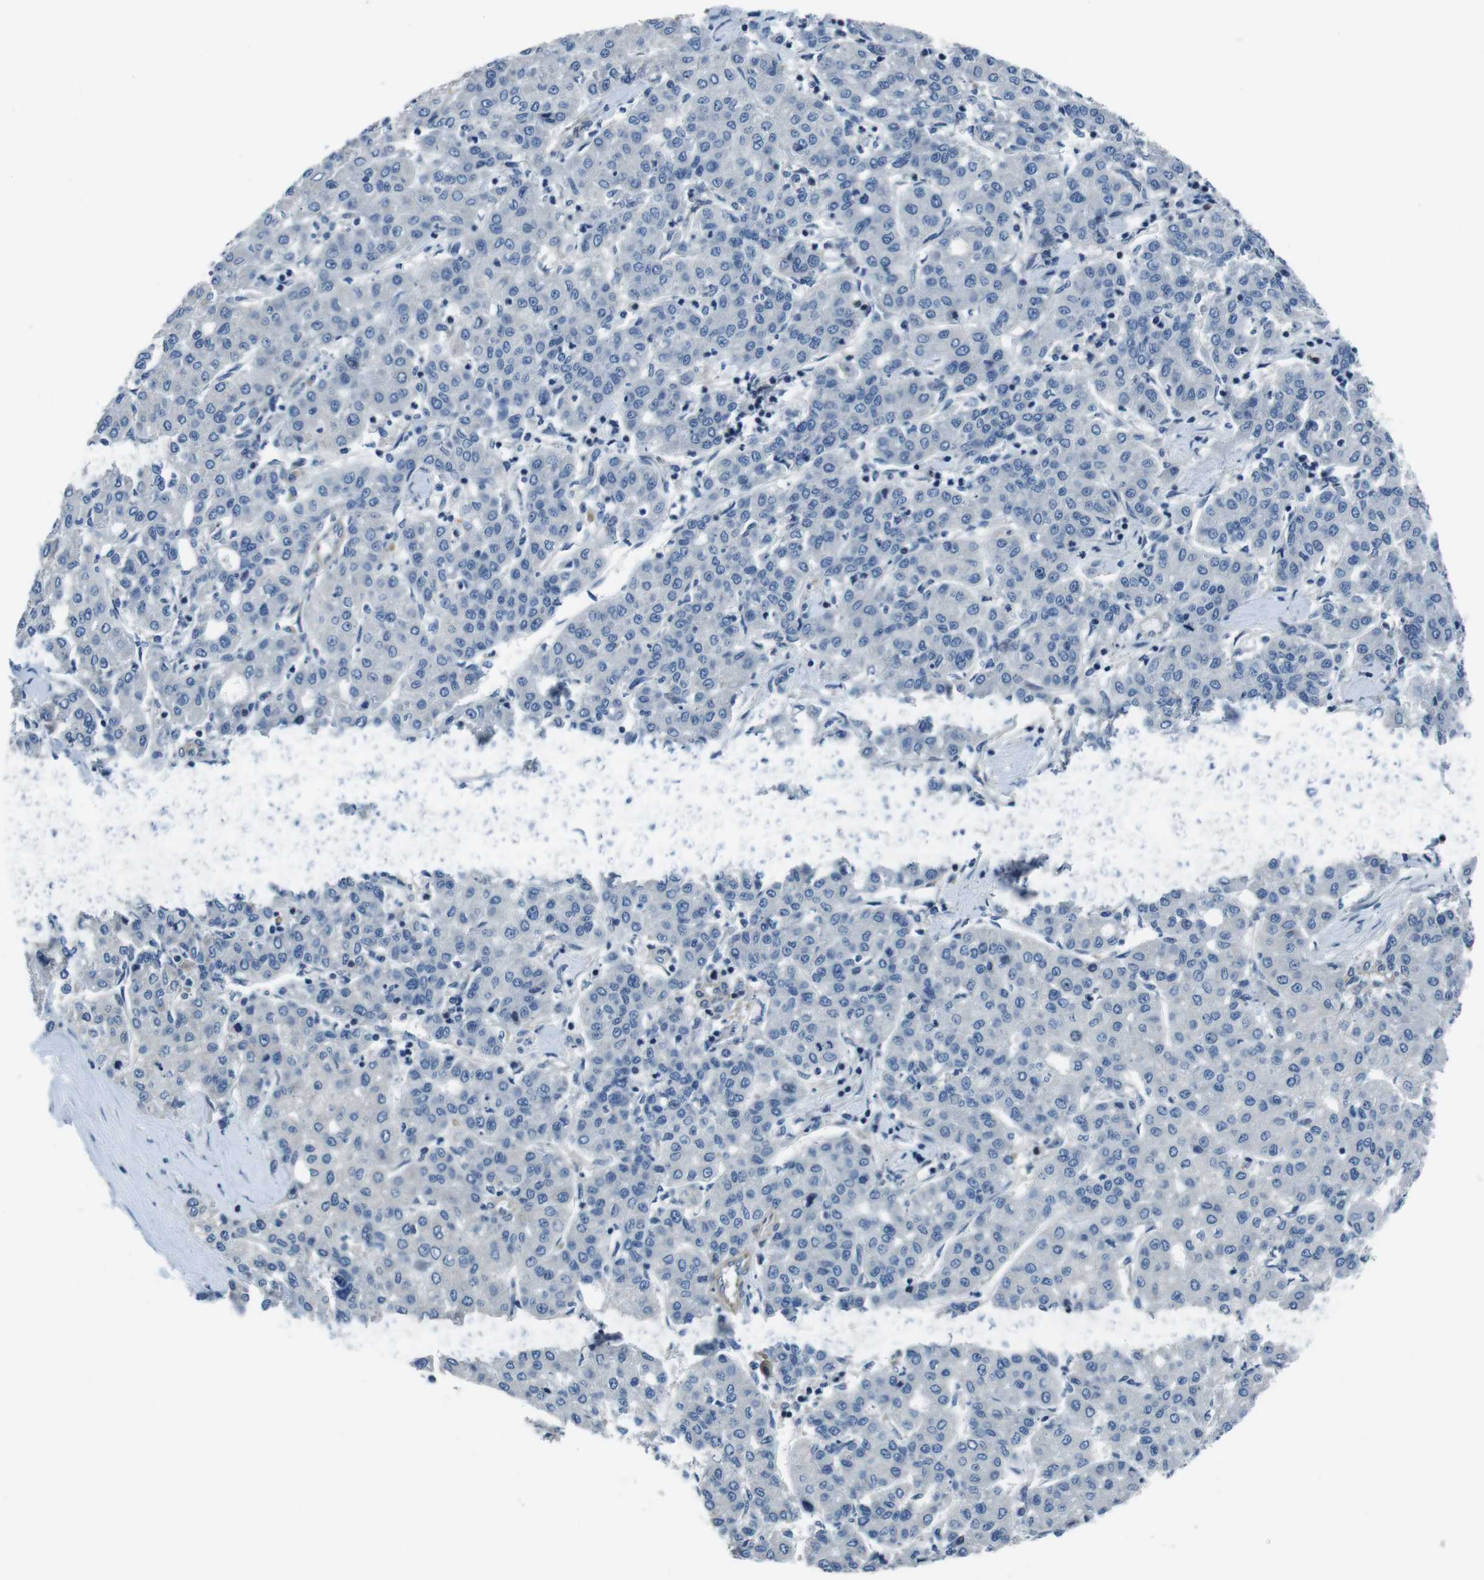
{"staining": {"intensity": "negative", "quantity": "none", "location": "none"}, "tissue": "liver cancer", "cell_type": "Tumor cells", "image_type": "cancer", "snomed": [{"axis": "morphology", "description": "Carcinoma, Hepatocellular, NOS"}, {"axis": "topography", "description": "Liver"}], "caption": "Immunohistochemistry (IHC) of human hepatocellular carcinoma (liver) demonstrates no expression in tumor cells.", "gene": "LRRC49", "patient": {"sex": "male", "age": 65}}